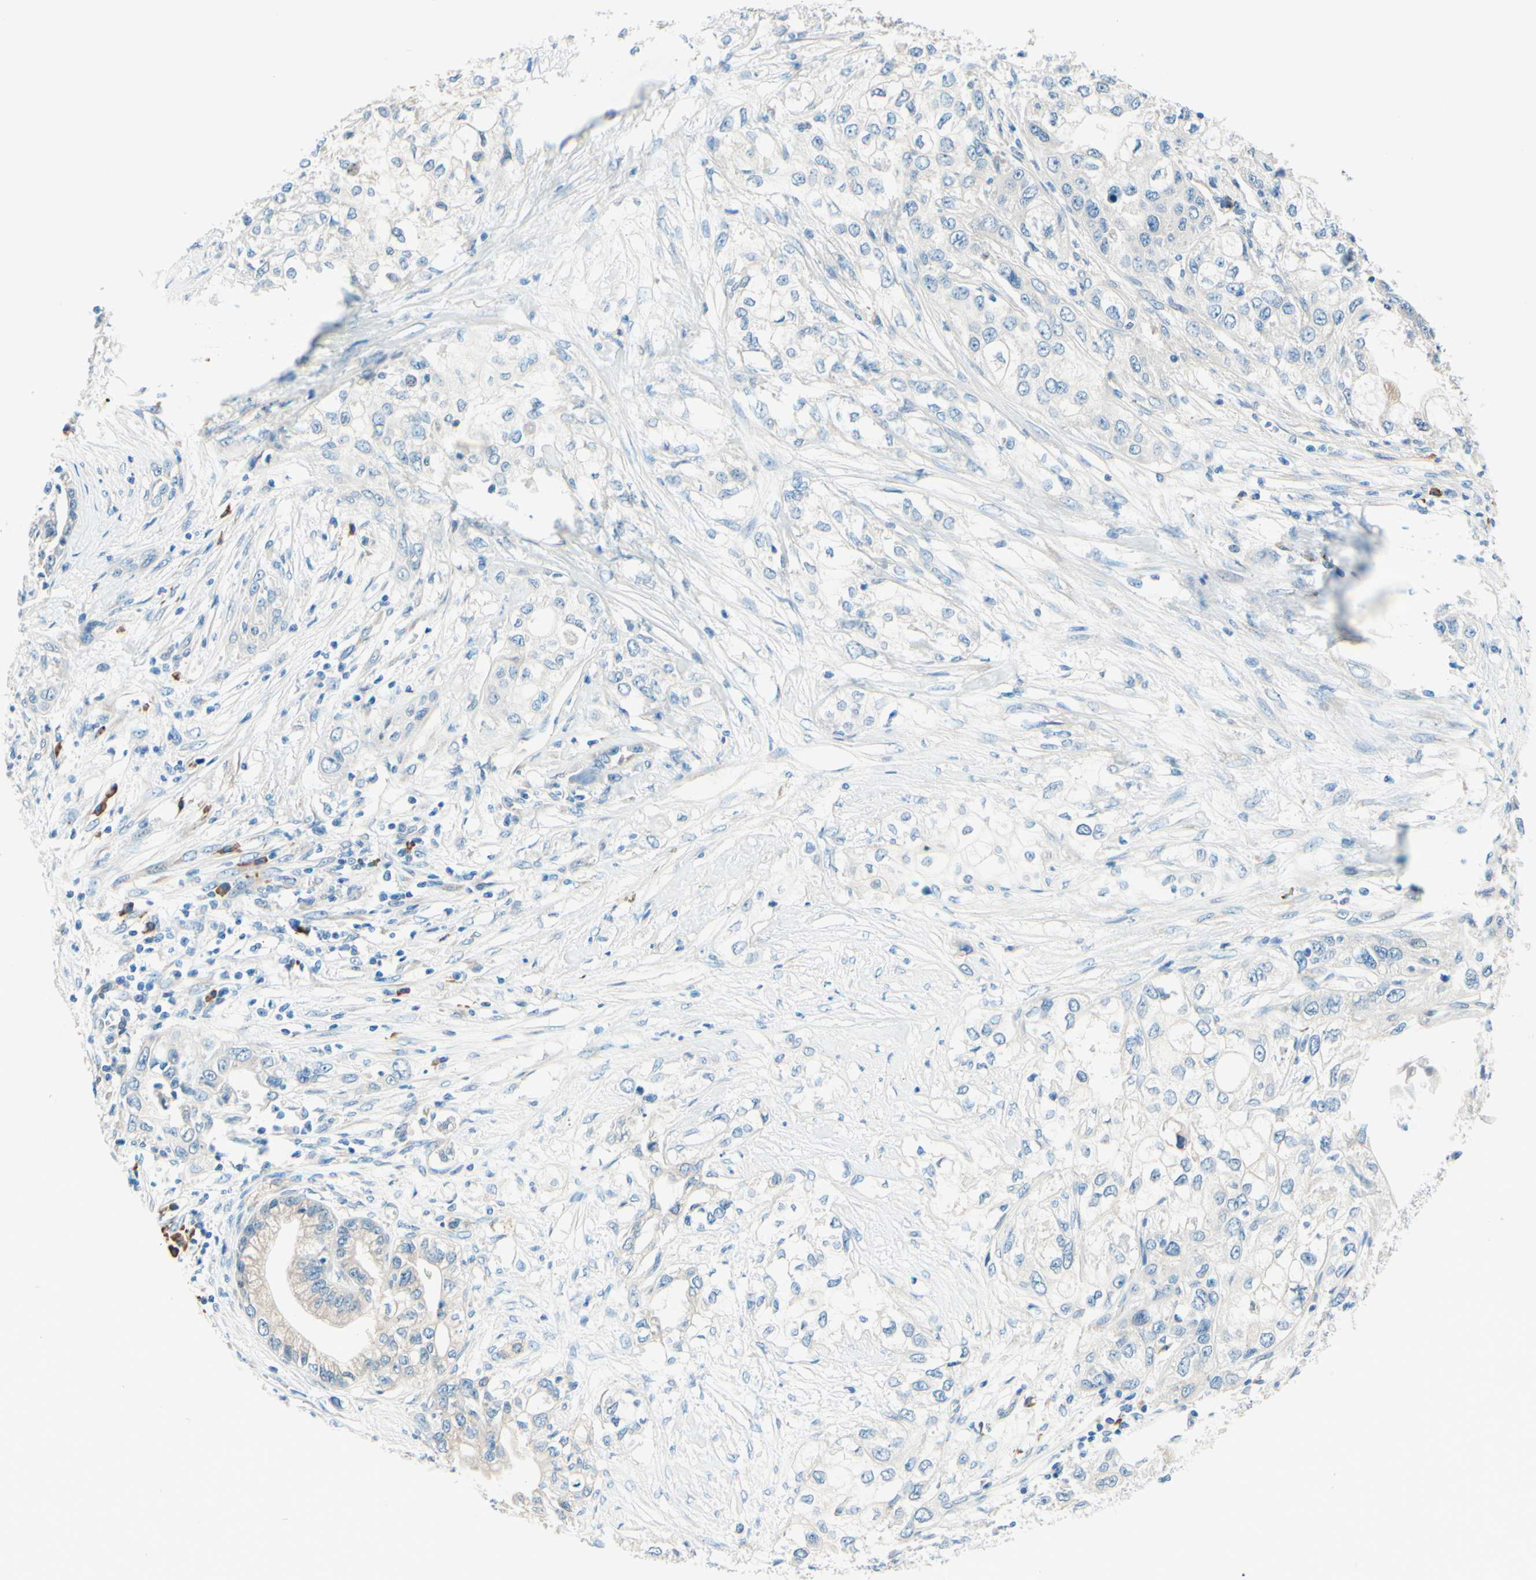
{"staining": {"intensity": "negative", "quantity": "none", "location": "none"}, "tissue": "pancreatic cancer", "cell_type": "Tumor cells", "image_type": "cancer", "snomed": [{"axis": "morphology", "description": "Adenocarcinoma, NOS"}, {"axis": "topography", "description": "Pancreas"}], "caption": "High magnification brightfield microscopy of pancreatic cancer (adenocarcinoma) stained with DAB (brown) and counterstained with hematoxylin (blue): tumor cells show no significant staining.", "gene": "PASD1", "patient": {"sex": "female", "age": 70}}